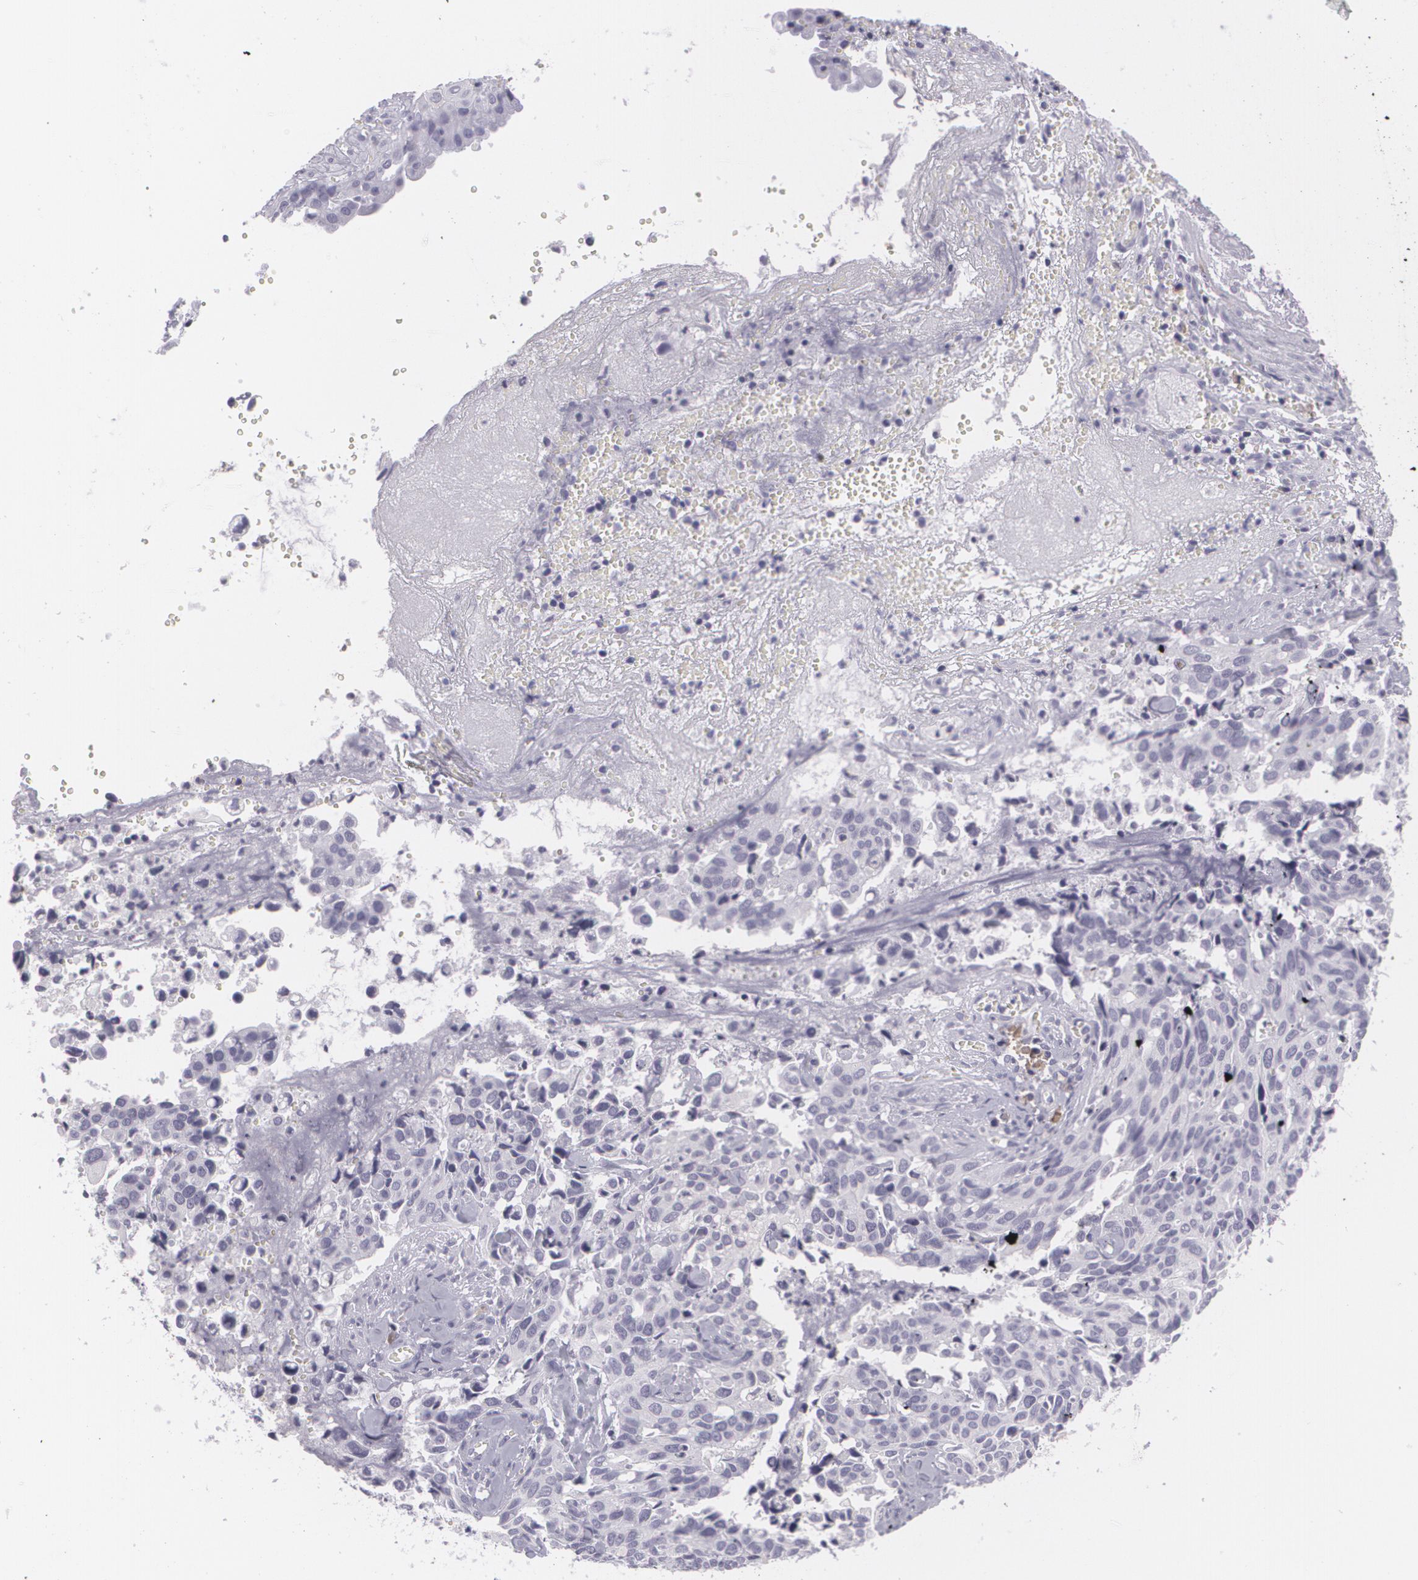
{"staining": {"intensity": "negative", "quantity": "none", "location": "none"}, "tissue": "cervical cancer", "cell_type": "Tumor cells", "image_type": "cancer", "snomed": [{"axis": "morphology", "description": "Normal tissue, NOS"}, {"axis": "morphology", "description": "Squamous cell carcinoma, NOS"}, {"axis": "topography", "description": "Cervix"}], "caption": "Tumor cells show no significant staining in cervical cancer.", "gene": "MAP2", "patient": {"sex": "female", "age": 45}}